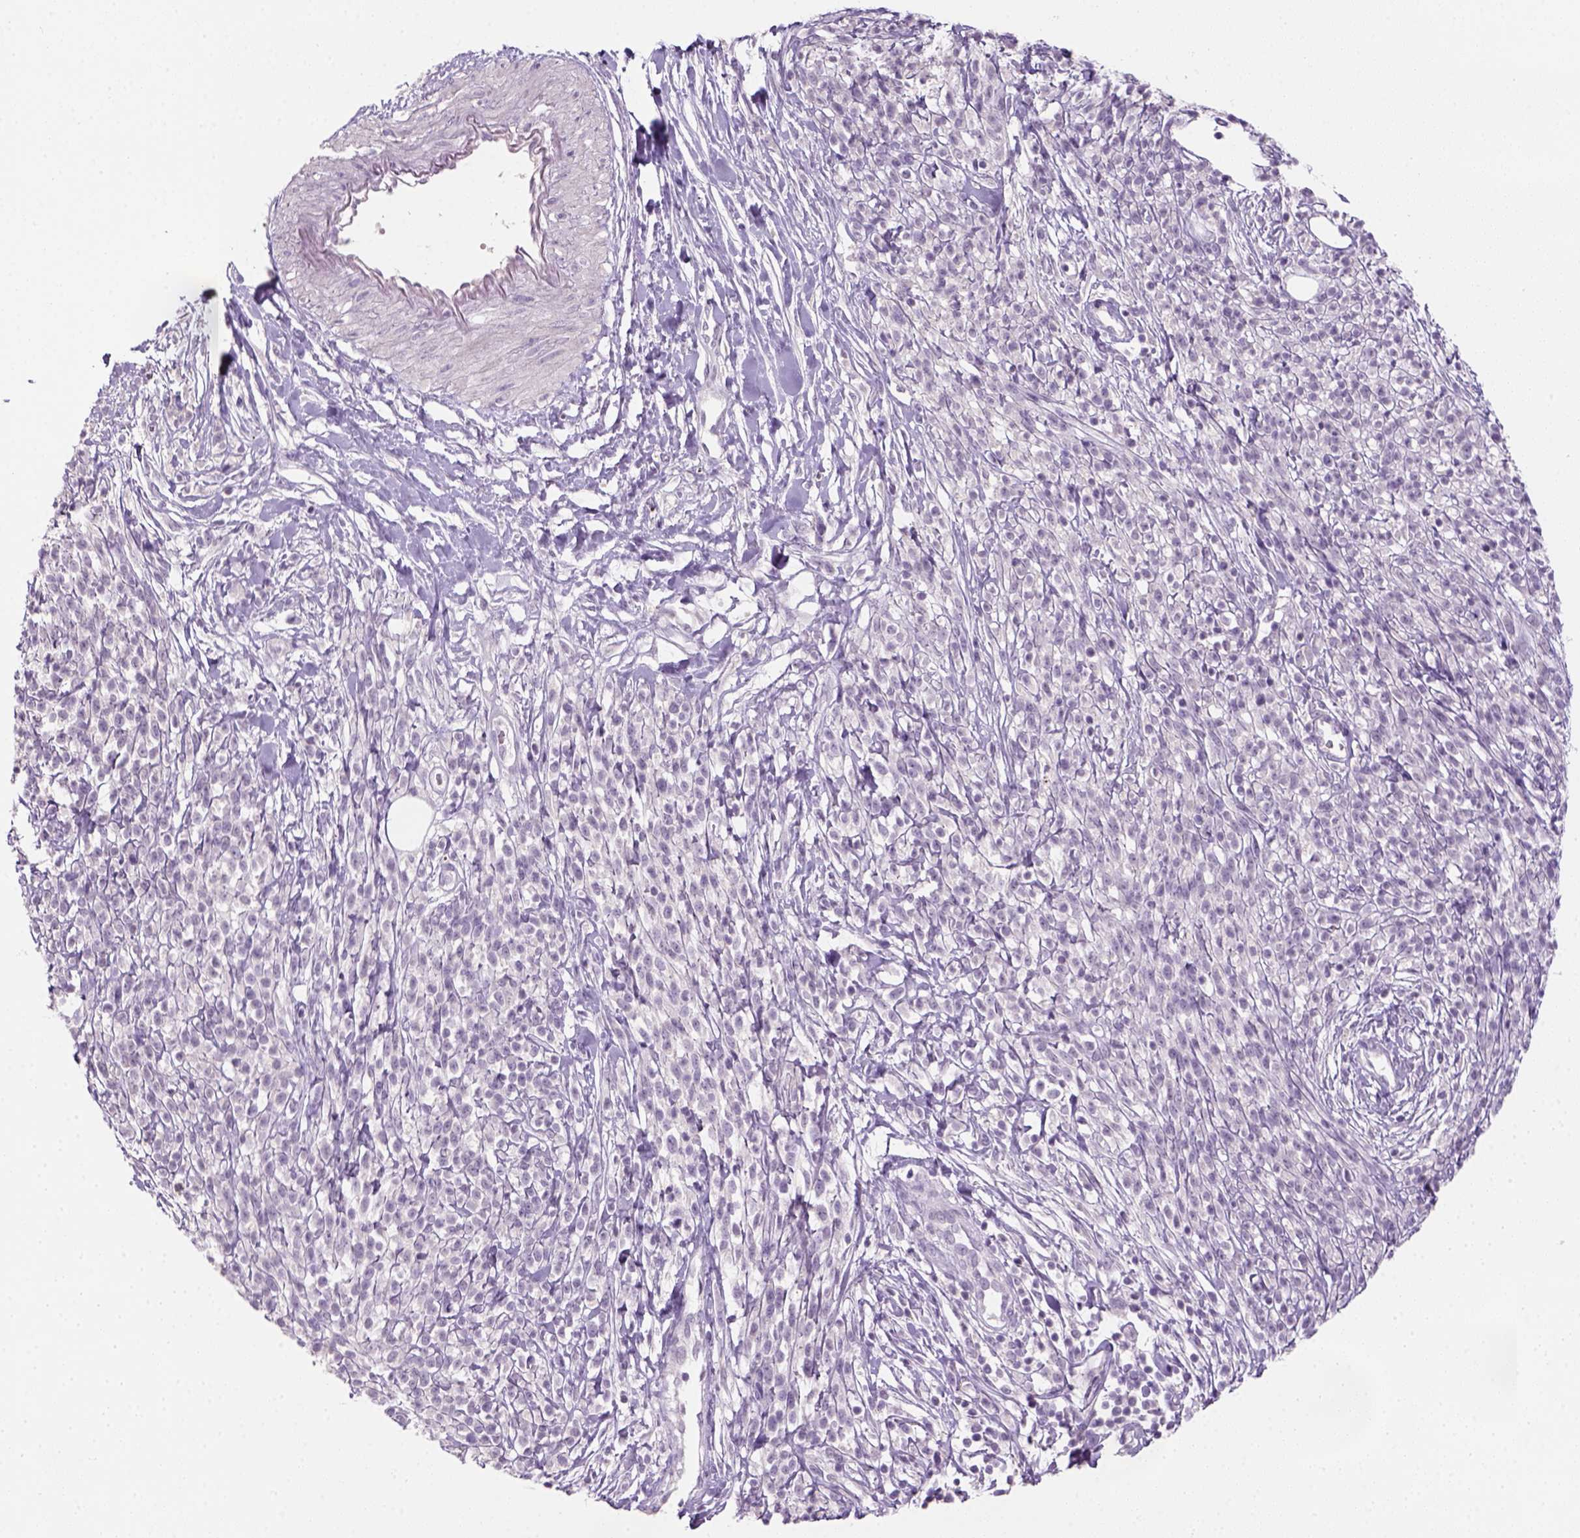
{"staining": {"intensity": "negative", "quantity": "none", "location": "none"}, "tissue": "melanoma", "cell_type": "Tumor cells", "image_type": "cancer", "snomed": [{"axis": "morphology", "description": "Malignant melanoma, NOS"}, {"axis": "topography", "description": "Skin"}, {"axis": "topography", "description": "Skin of trunk"}], "caption": "Malignant melanoma was stained to show a protein in brown. There is no significant positivity in tumor cells. The staining is performed using DAB brown chromogen with nuclei counter-stained in using hematoxylin.", "gene": "GFI1B", "patient": {"sex": "male", "age": 74}}